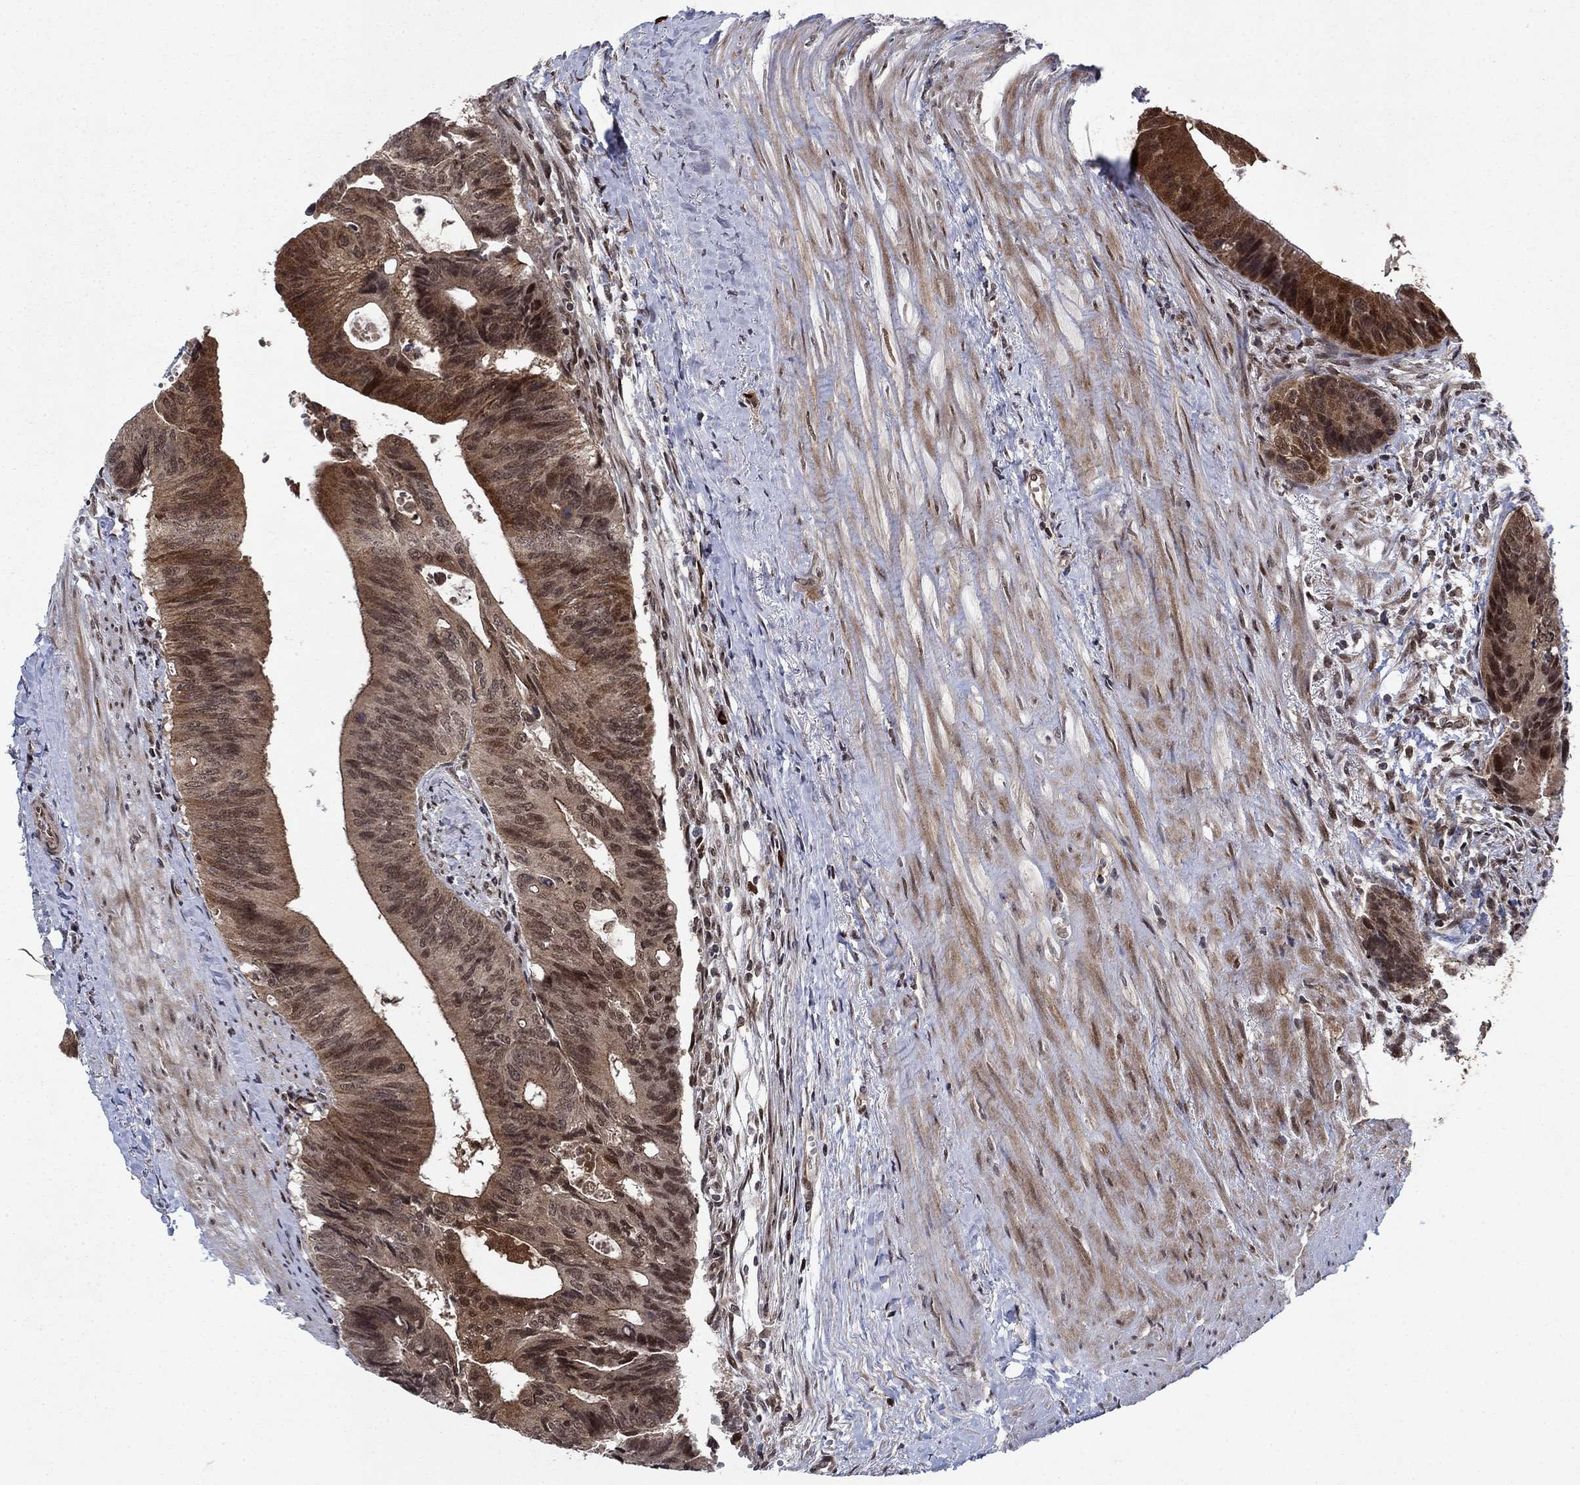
{"staining": {"intensity": "moderate", "quantity": ">75%", "location": "cytoplasmic/membranous,nuclear"}, "tissue": "colorectal cancer", "cell_type": "Tumor cells", "image_type": "cancer", "snomed": [{"axis": "morphology", "description": "Normal tissue, NOS"}, {"axis": "morphology", "description": "Adenocarcinoma, NOS"}, {"axis": "topography", "description": "Colon"}], "caption": "Protein analysis of adenocarcinoma (colorectal) tissue reveals moderate cytoplasmic/membranous and nuclear positivity in approximately >75% of tumor cells.", "gene": "PRICKLE4", "patient": {"sex": "male", "age": 65}}